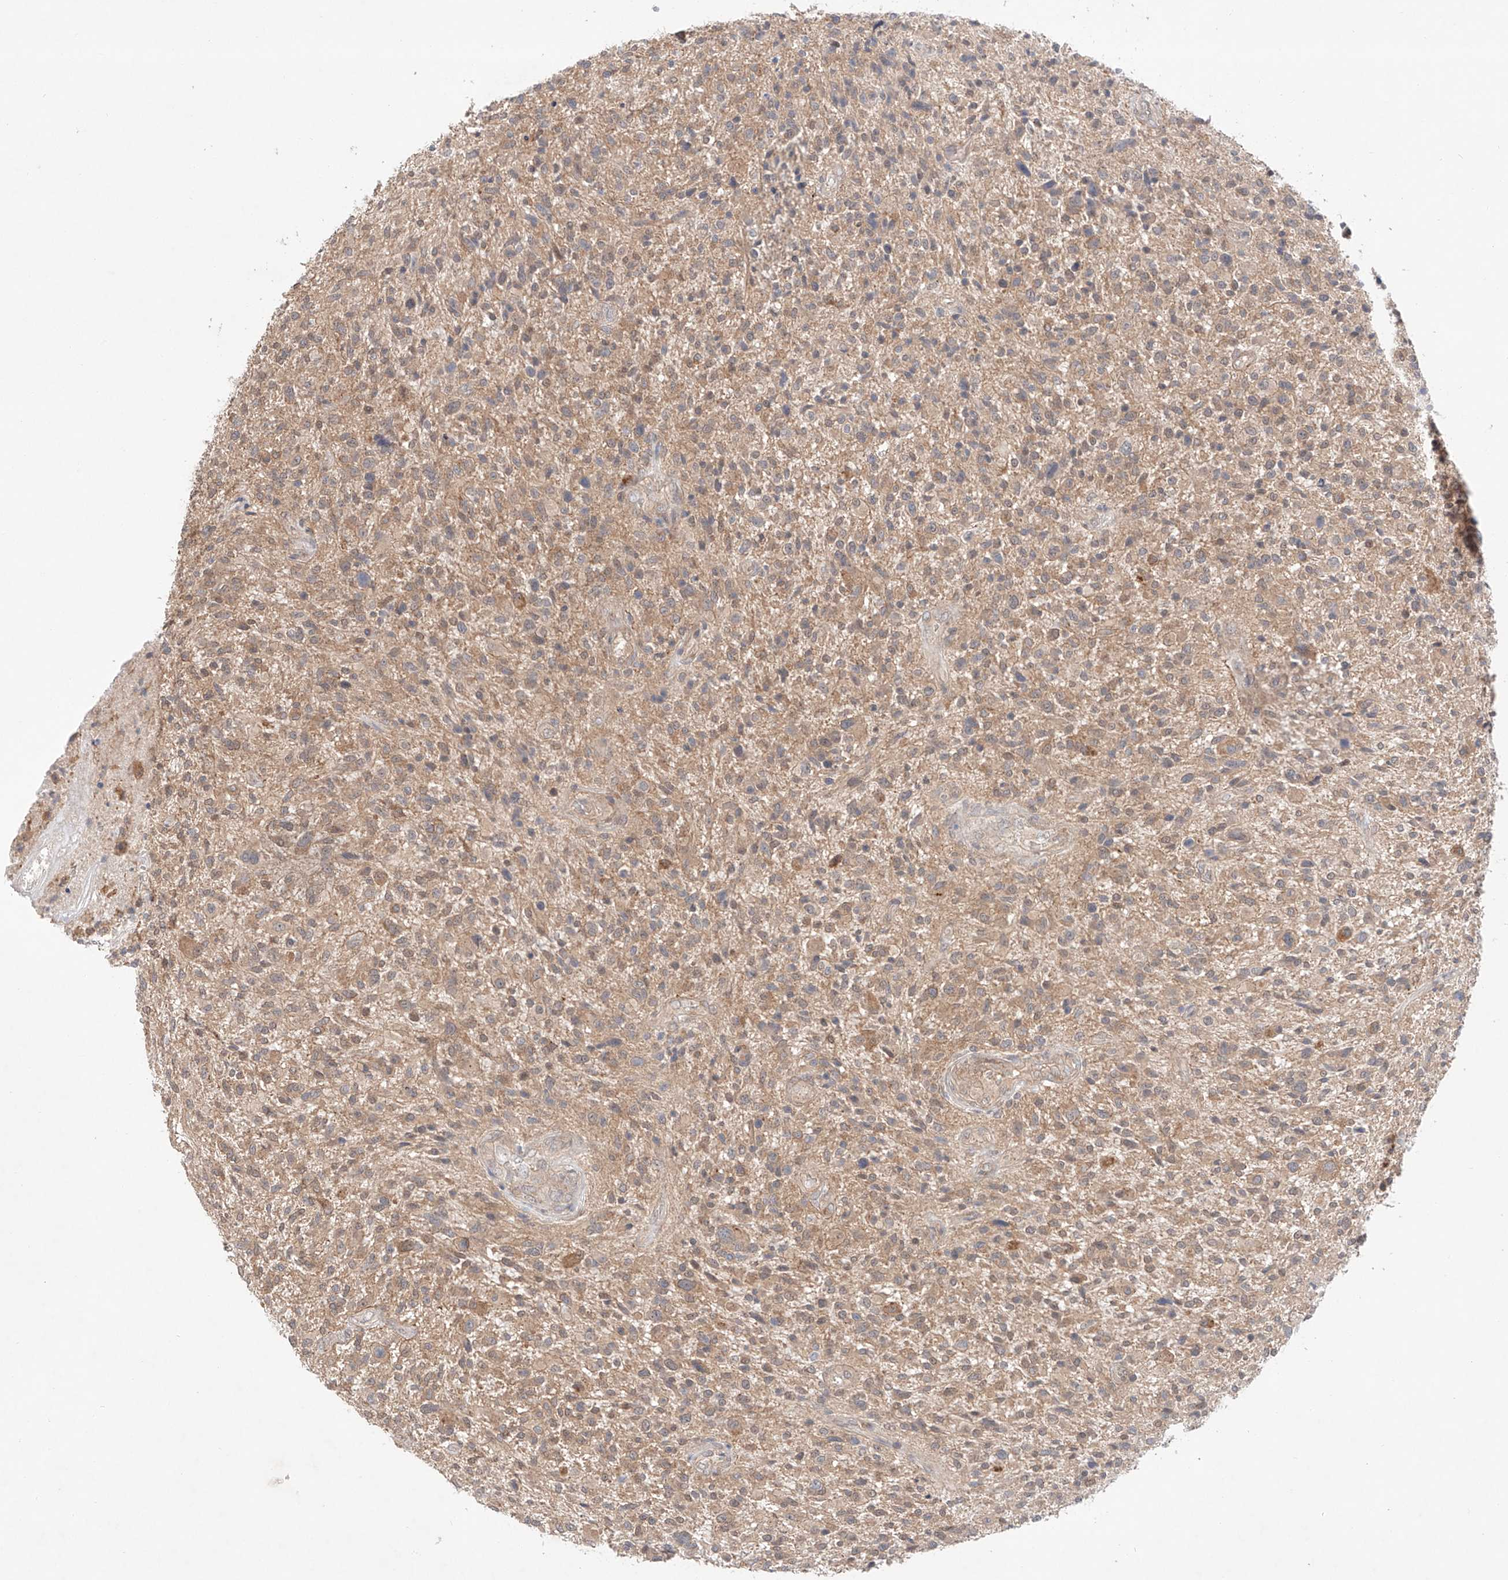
{"staining": {"intensity": "weak", "quantity": "25%-75%", "location": "cytoplasmic/membranous"}, "tissue": "glioma", "cell_type": "Tumor cells", "image_type": "cancer", "snomed": [{"axis": "morphology", "description": "Glioma, malignant, High grade"}, {"axis": "topography", "description": "Brain"}], "caption": "Weak cytoplasmic/membranous protein expression is present in about 25%-75% of tumor cells in glioma.", "gene": "TSR2", "patient": {"sex": "male", "age": 47}}